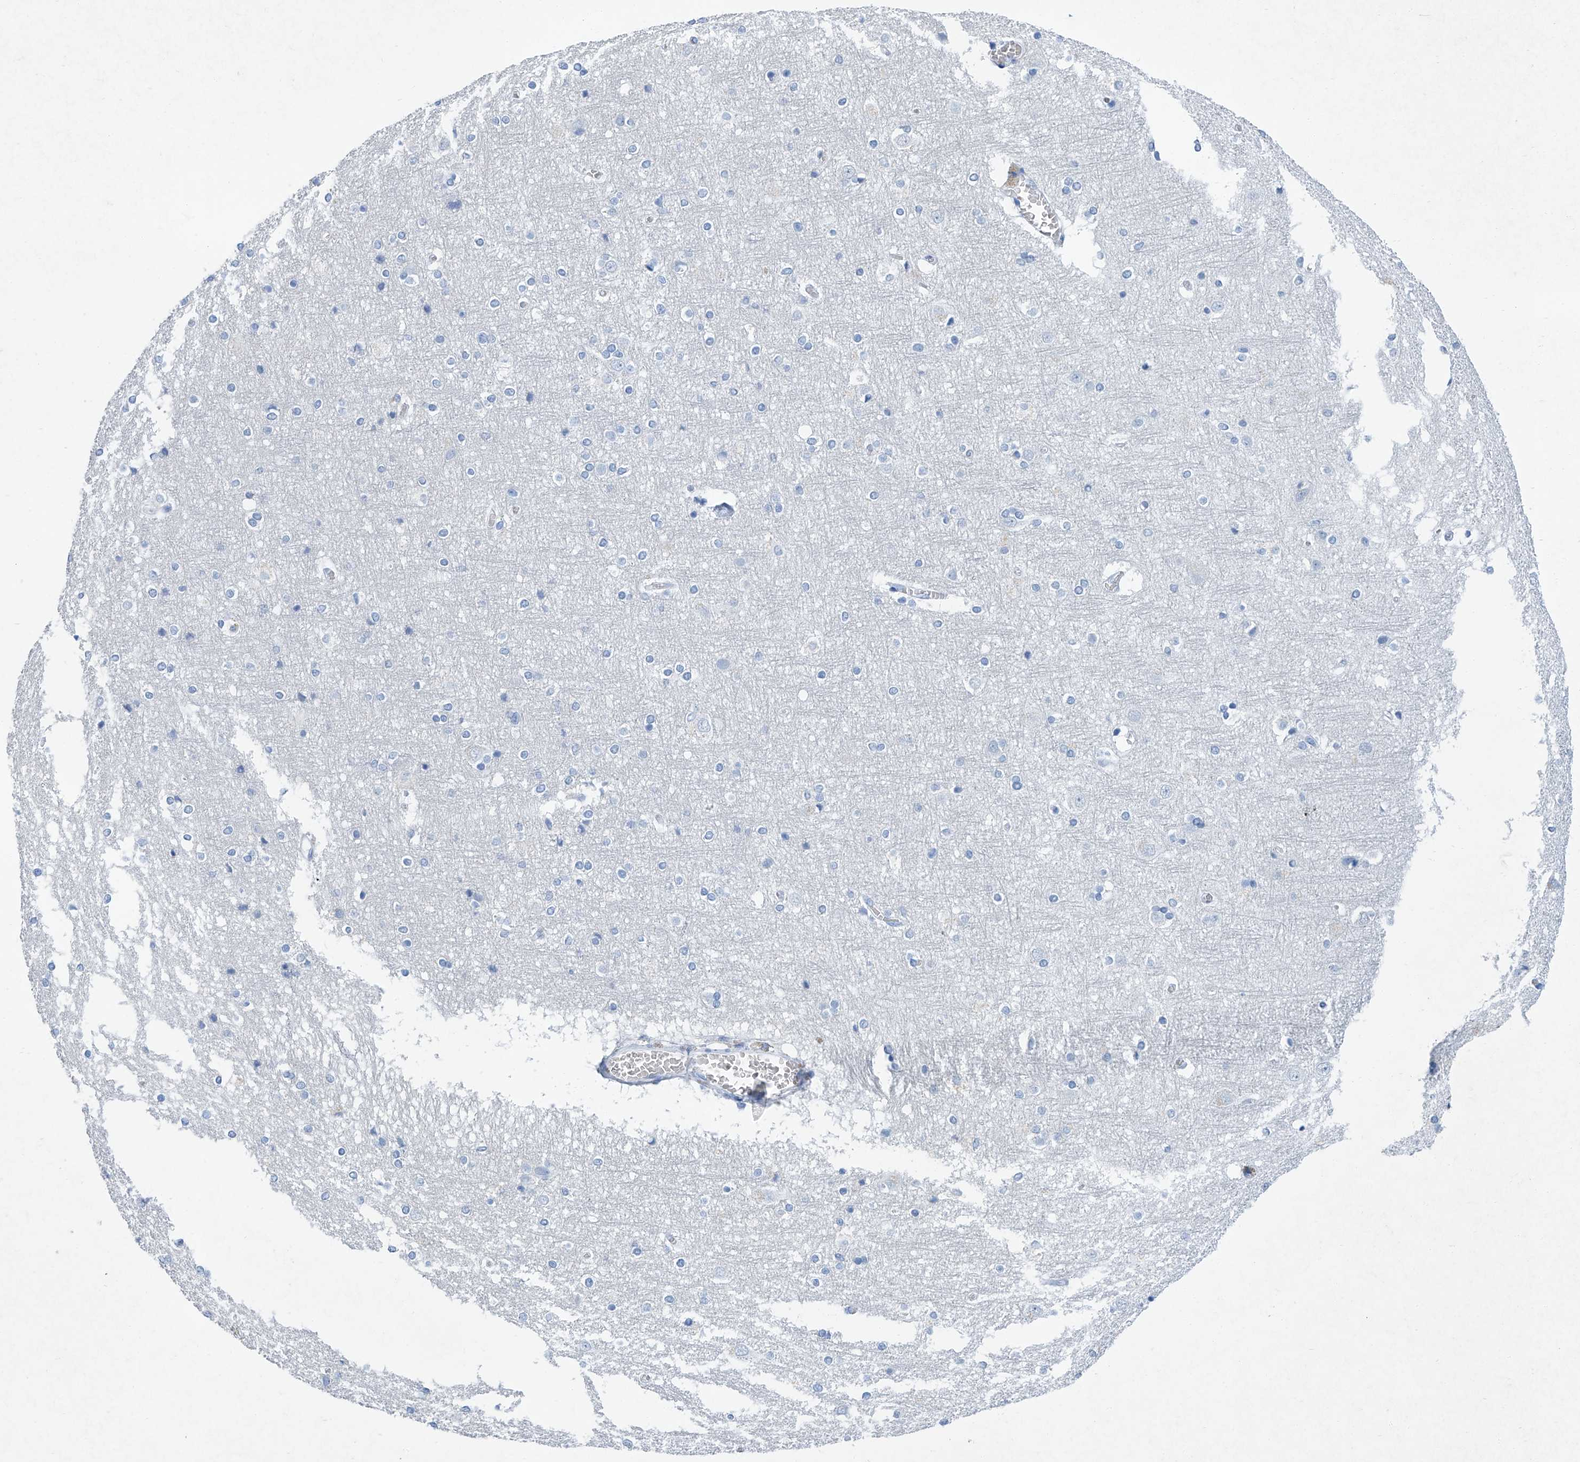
{"staining": {"intensity": "negative", "quantity": "none", "location": "none"}, "tissue": "cerebral cortex", "cell_type": "Endothelial cells", "image_type": "normal", "snomed": [{"axis": "morphology", "description": "Normal tissue, NOS"}, {"axis": "topography", "description": "Cerebral cortex"}], "caption": "Protein analysis of benign cerebral cortex reveals no significant staining in endothelial cells. Brightfield microscopy of immunohistochemistry (IHC) stained with DAB (brown) and hematoxylin (blue), captured at high magnification.", "gene": "CYP2A7", "patient": {"sex": "male", "age": 54}}